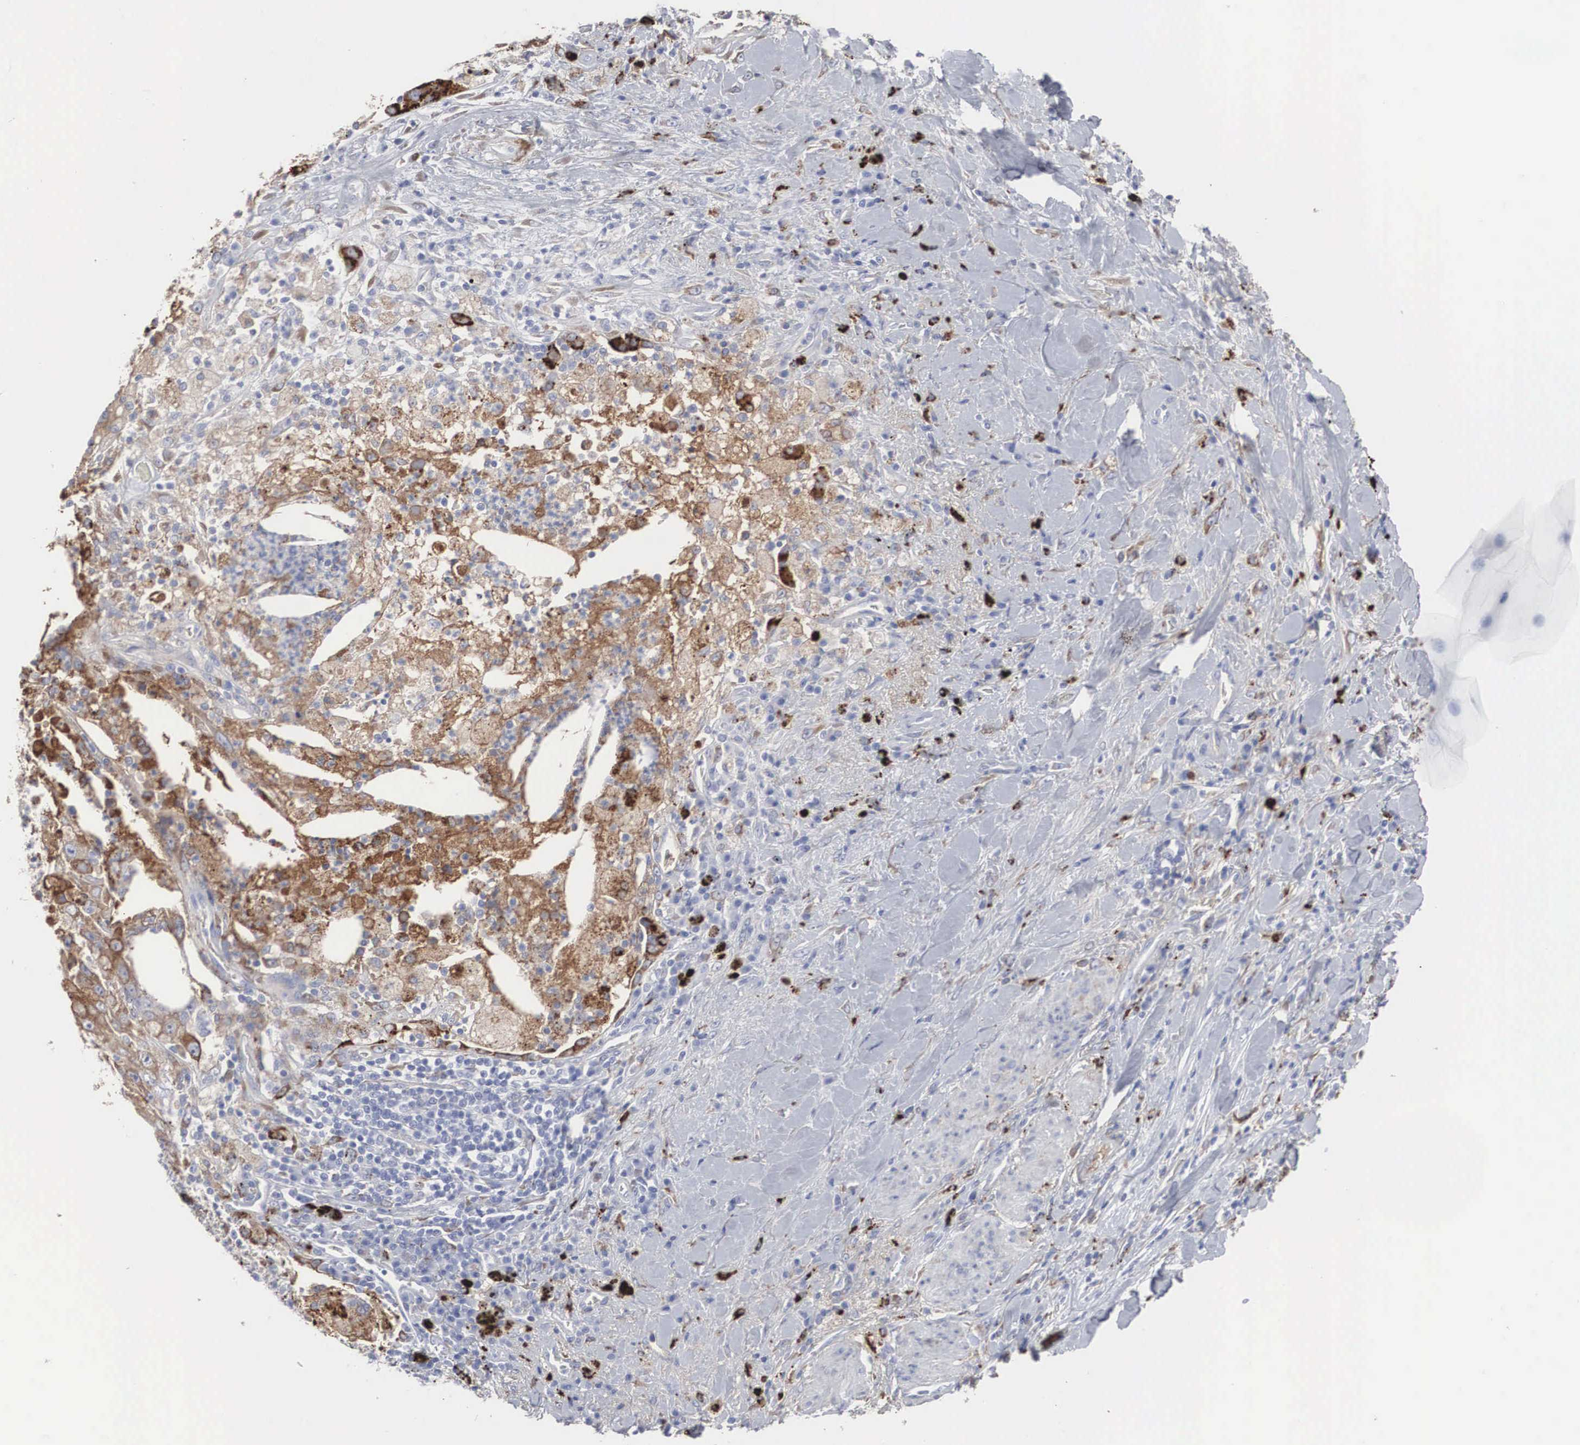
{"staining": {"intensity": "moderate", "quantity": ">75%", "location": "cytoplasmic/membranous"}, "tissue": "lung cancer", "cell_type": "Tumor cells", "image_type": "cancer", "snomed": [{"axis": "morphology", "description": "Squamous cell carcinoma, NOS"}, {"axis": "topography", "description": "Lung"}], "caption": "Squamous cell carcinoma (lung) tissue reveals moderate cytoplasmic/membranous staining in about >75% of tumor cells", "gene": "LGALS3BP", "patient": {"sex": "male", "age": 64}}